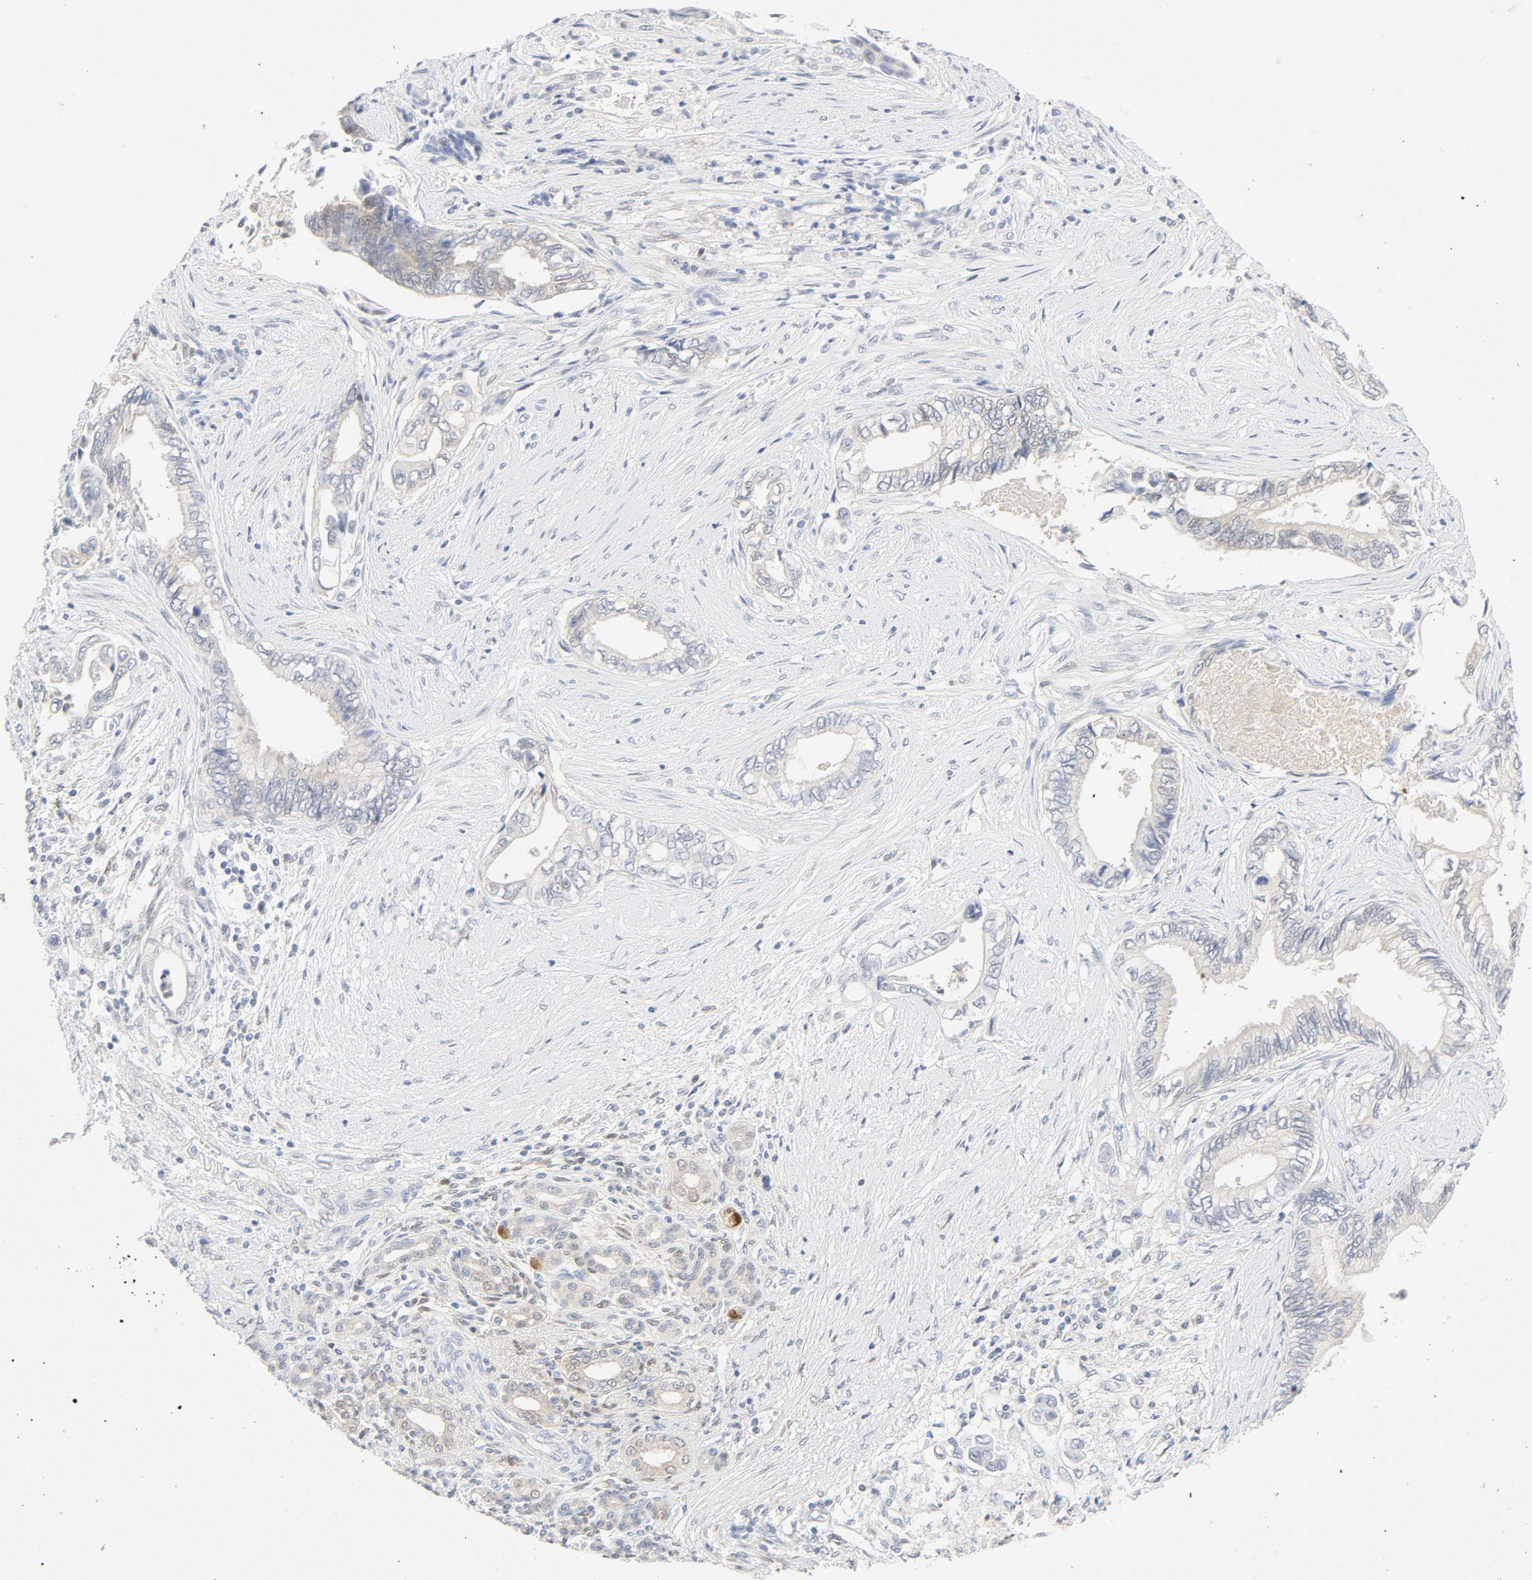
{"staining": {"intensity": "moderate", "quantity": "25%-75%", "location": "cytoplasmic/membranous"}, "tissue": "pancreatic cancer", "cell_type": "Tumor cells", "image_type": "cancer", "snomed": [{"axis": "morphology", "description": "Adenocarcinoma, NOS"}, {"axis": "topography", "description": "Pancreas"}], "caption": "Immunohistochemistry (IHC) staining of pancreatic adenocarcinoma, which displays medium levels of moderate cytoplasmic/membranous positivity in about 25%-75% of tumor cells indicating moderate cytoplasmic/membranous protein staining. The staining was performed using DAB (brown) for protein detection and nuclei were counterstained in hematoxylin (blue).", "gene": "PGM1", "patient": {"sex": "female", "age": 66}}